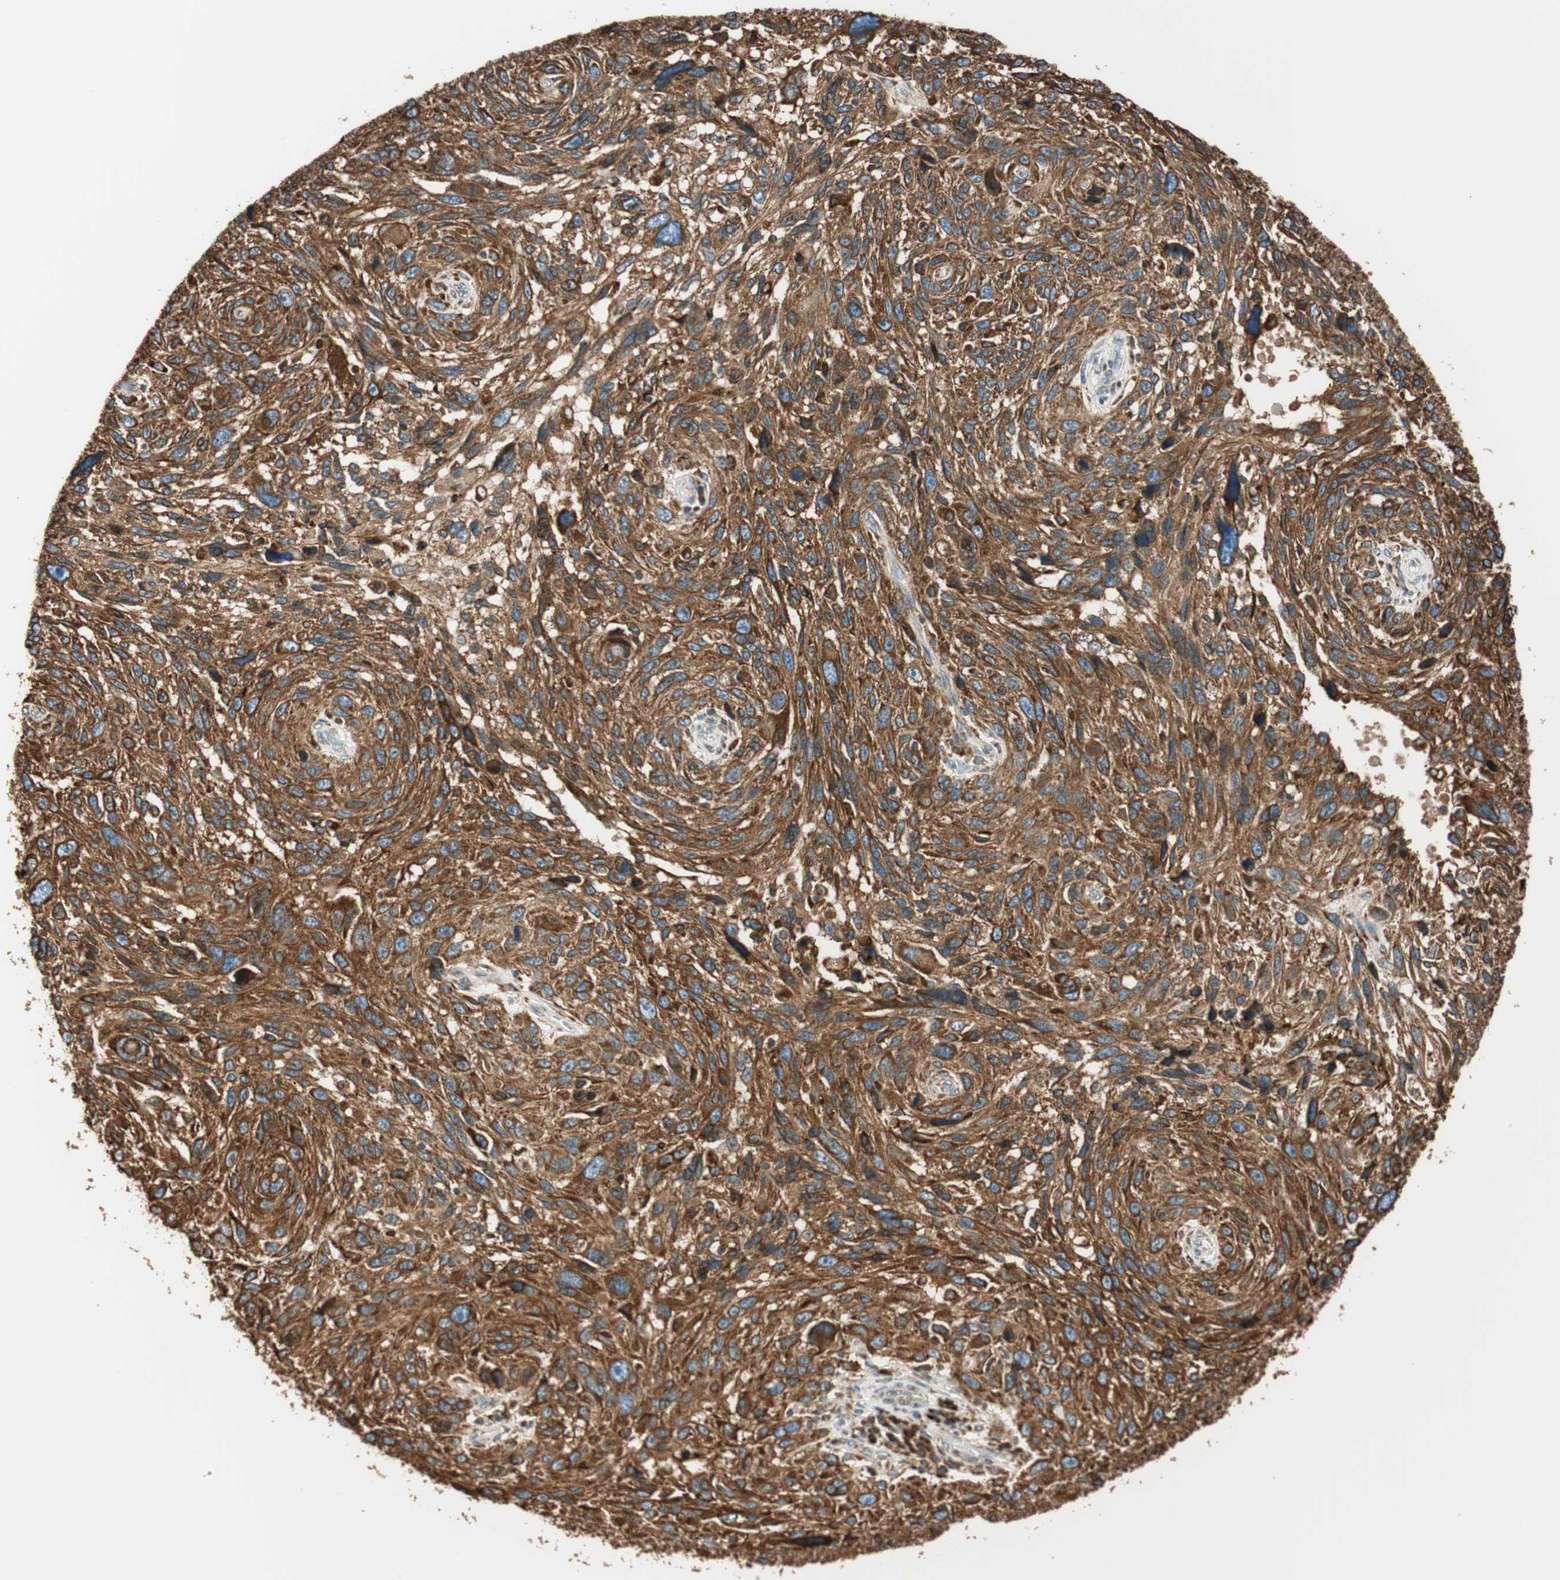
{"staining": {"intensity": "strong", "quantity": ">75%", "location": "cytoplasmic/membranous"}, "tissue": "melanoma", "cell_type": "Tumor cells", "image_type": "cancer", "snomed": [{"axis": "morphology", "description": "Malignant melanoma, NOS"}, {"axis": "topography", "description": "Skin"}], "caption": "Strong cytoplasmic/membranous protein positivity is appreciated in approximately >75% of tumor cells in malignant melanoma.", "gene": "PRKCSH", "patient": {"sex": "male", "age": 53}}